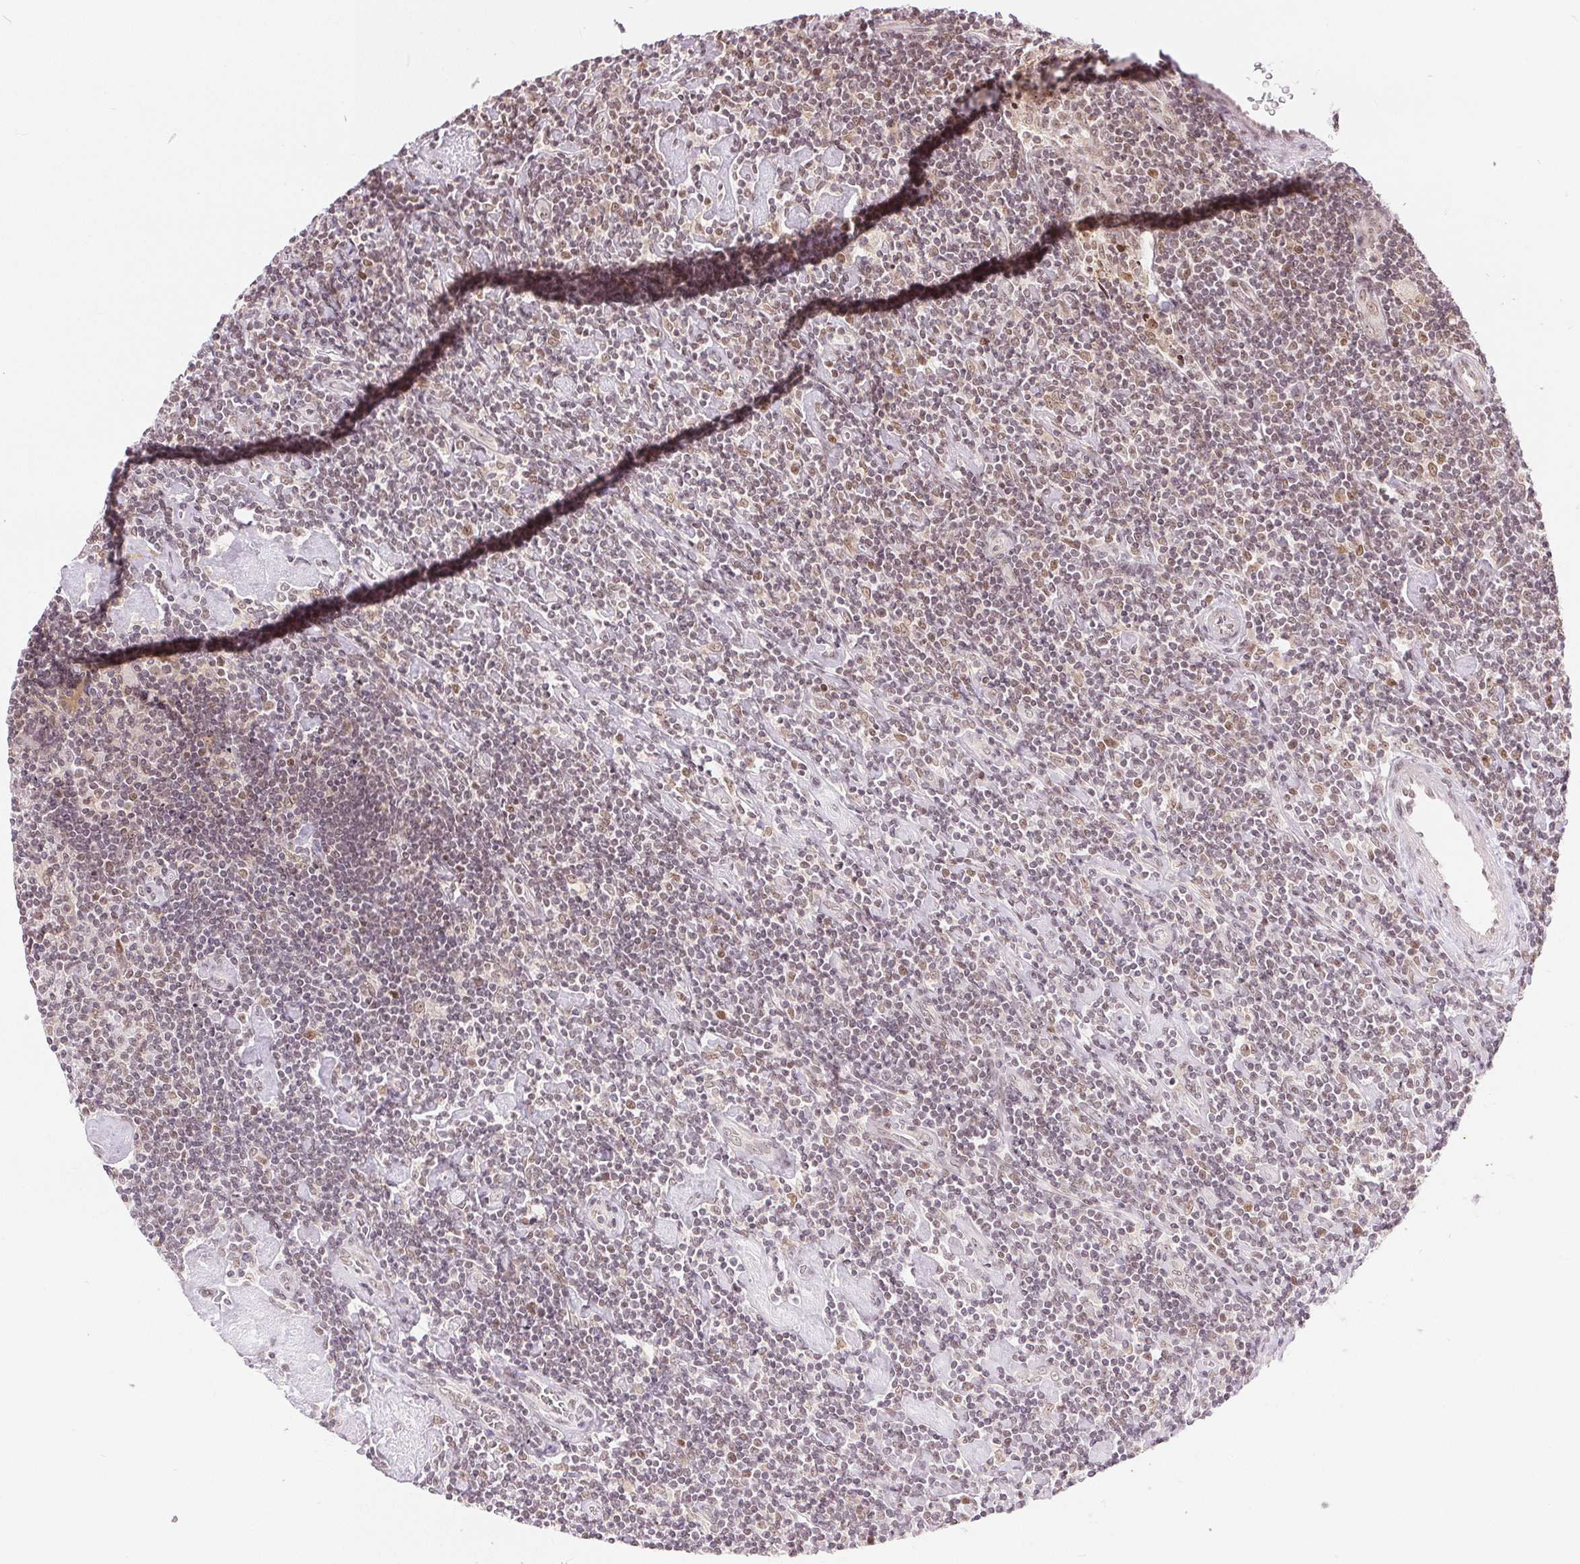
{"staining": {"intensity": "moderate", "quantity": ">75%", "location": "nuclear"}, "tissue": "lymphoma", "cell_type": "Tumor cells", "image_type": "cancer", "snomed": [{"axis": "morphology", "description": "Hodgkin's disease, NOS"}, {"axis": "topography", "description": "Lymph node"}], "caption": "Brown immunohistochemical staining in human lymphoma demonstrates moderate nuclear positivity in approximately >75% of tumor cells.", "gene": "DEK", "patient": {"sex": "male", "age": 40}}